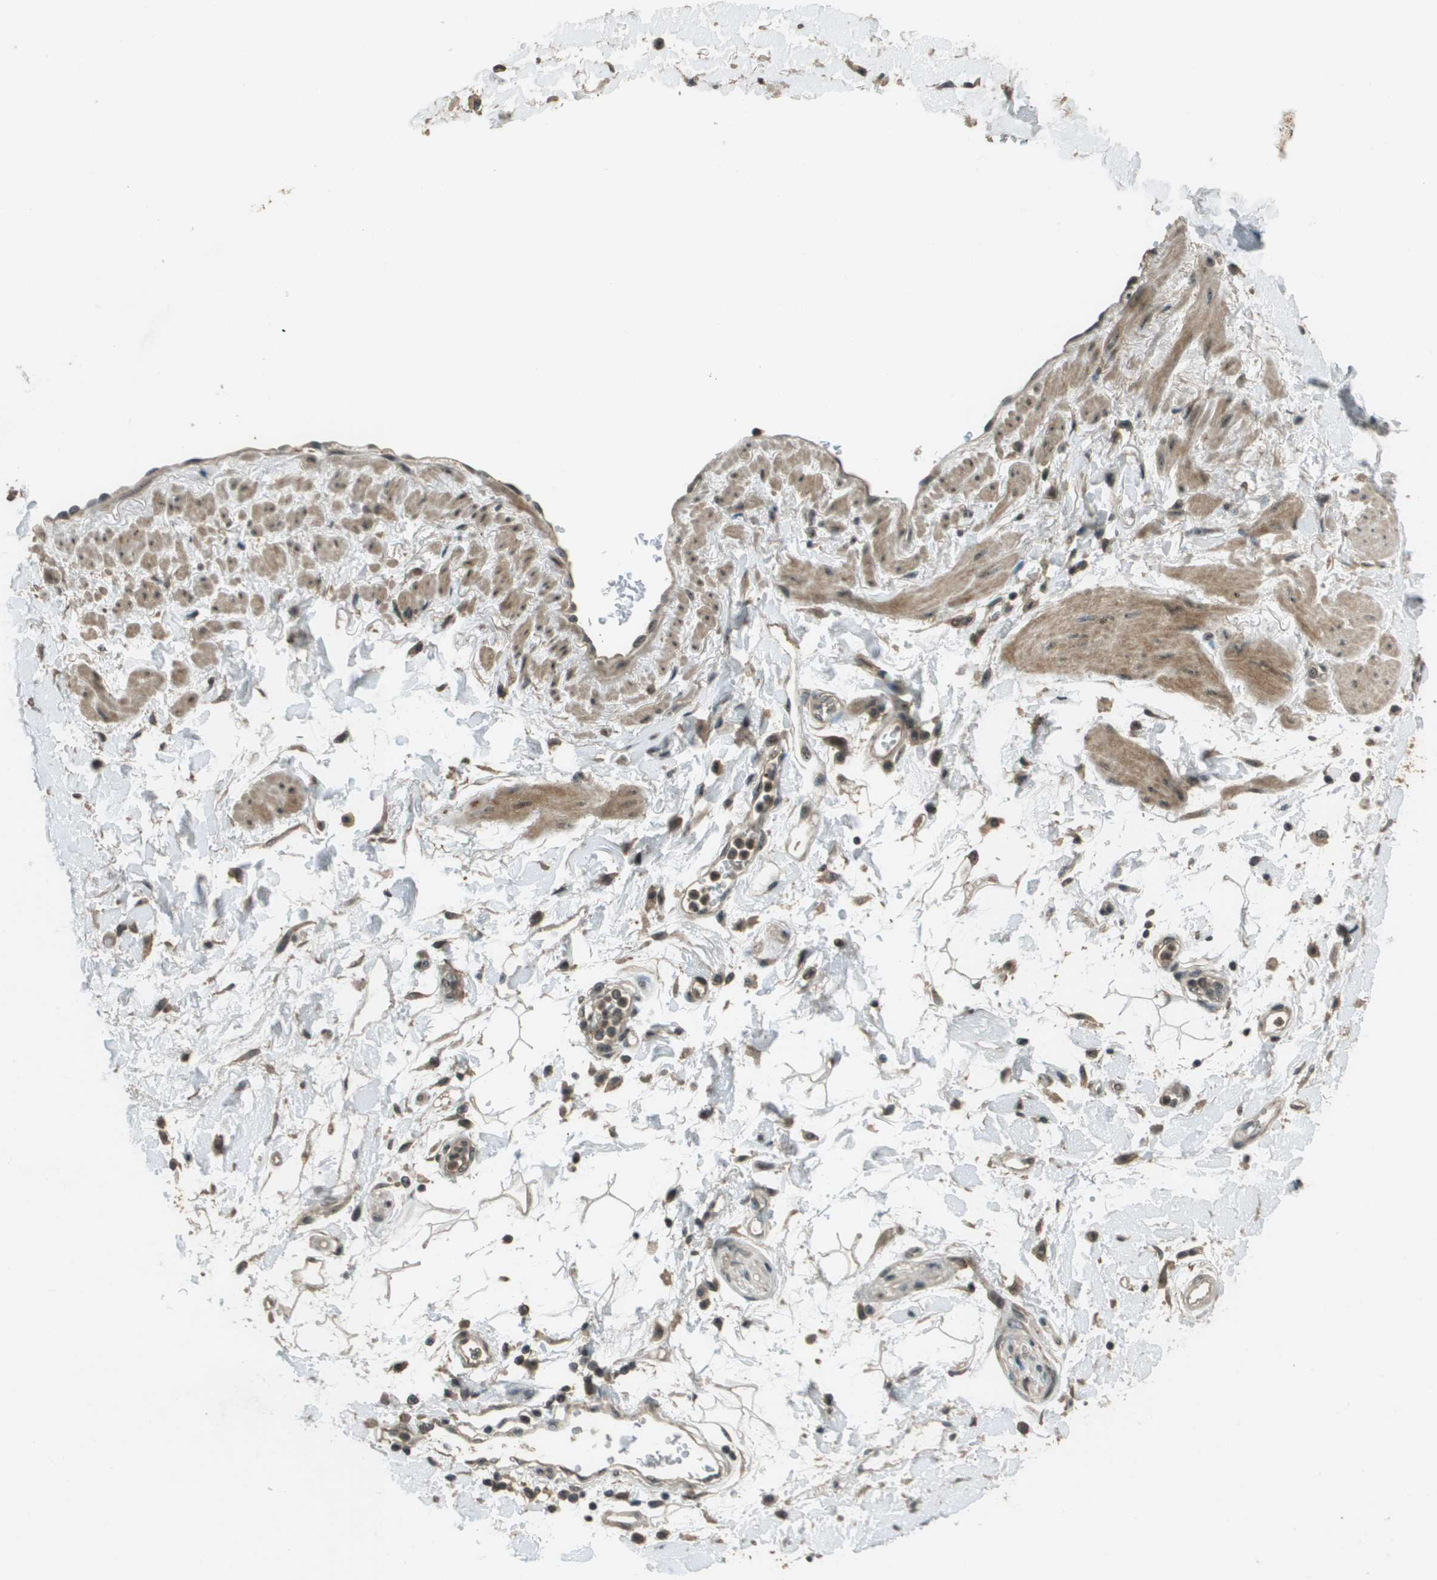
{"staining": {"intensity": "negative", "quantity": "none", "location": "none"}, "tissue": "adipose tissue", "cell_type": "Adipocytes", "image_type": "normal", "snomed": [{"axis": "morphology", "description": "Normal tissue, NOS"}, {"axis": "morphology", "description": "Adenocarcinoma, NOS"}, {"axis": "topography", "description": "Duodenum"}, {"axis": "topography", "description": "Peripheral nerve tissue"}], "caption": "Protein analysis of unremarkable adipose tissue shows no significant staining in adipocytes.", "gene": "SDC3", "patient": {"sex": "female", "age": 60}}